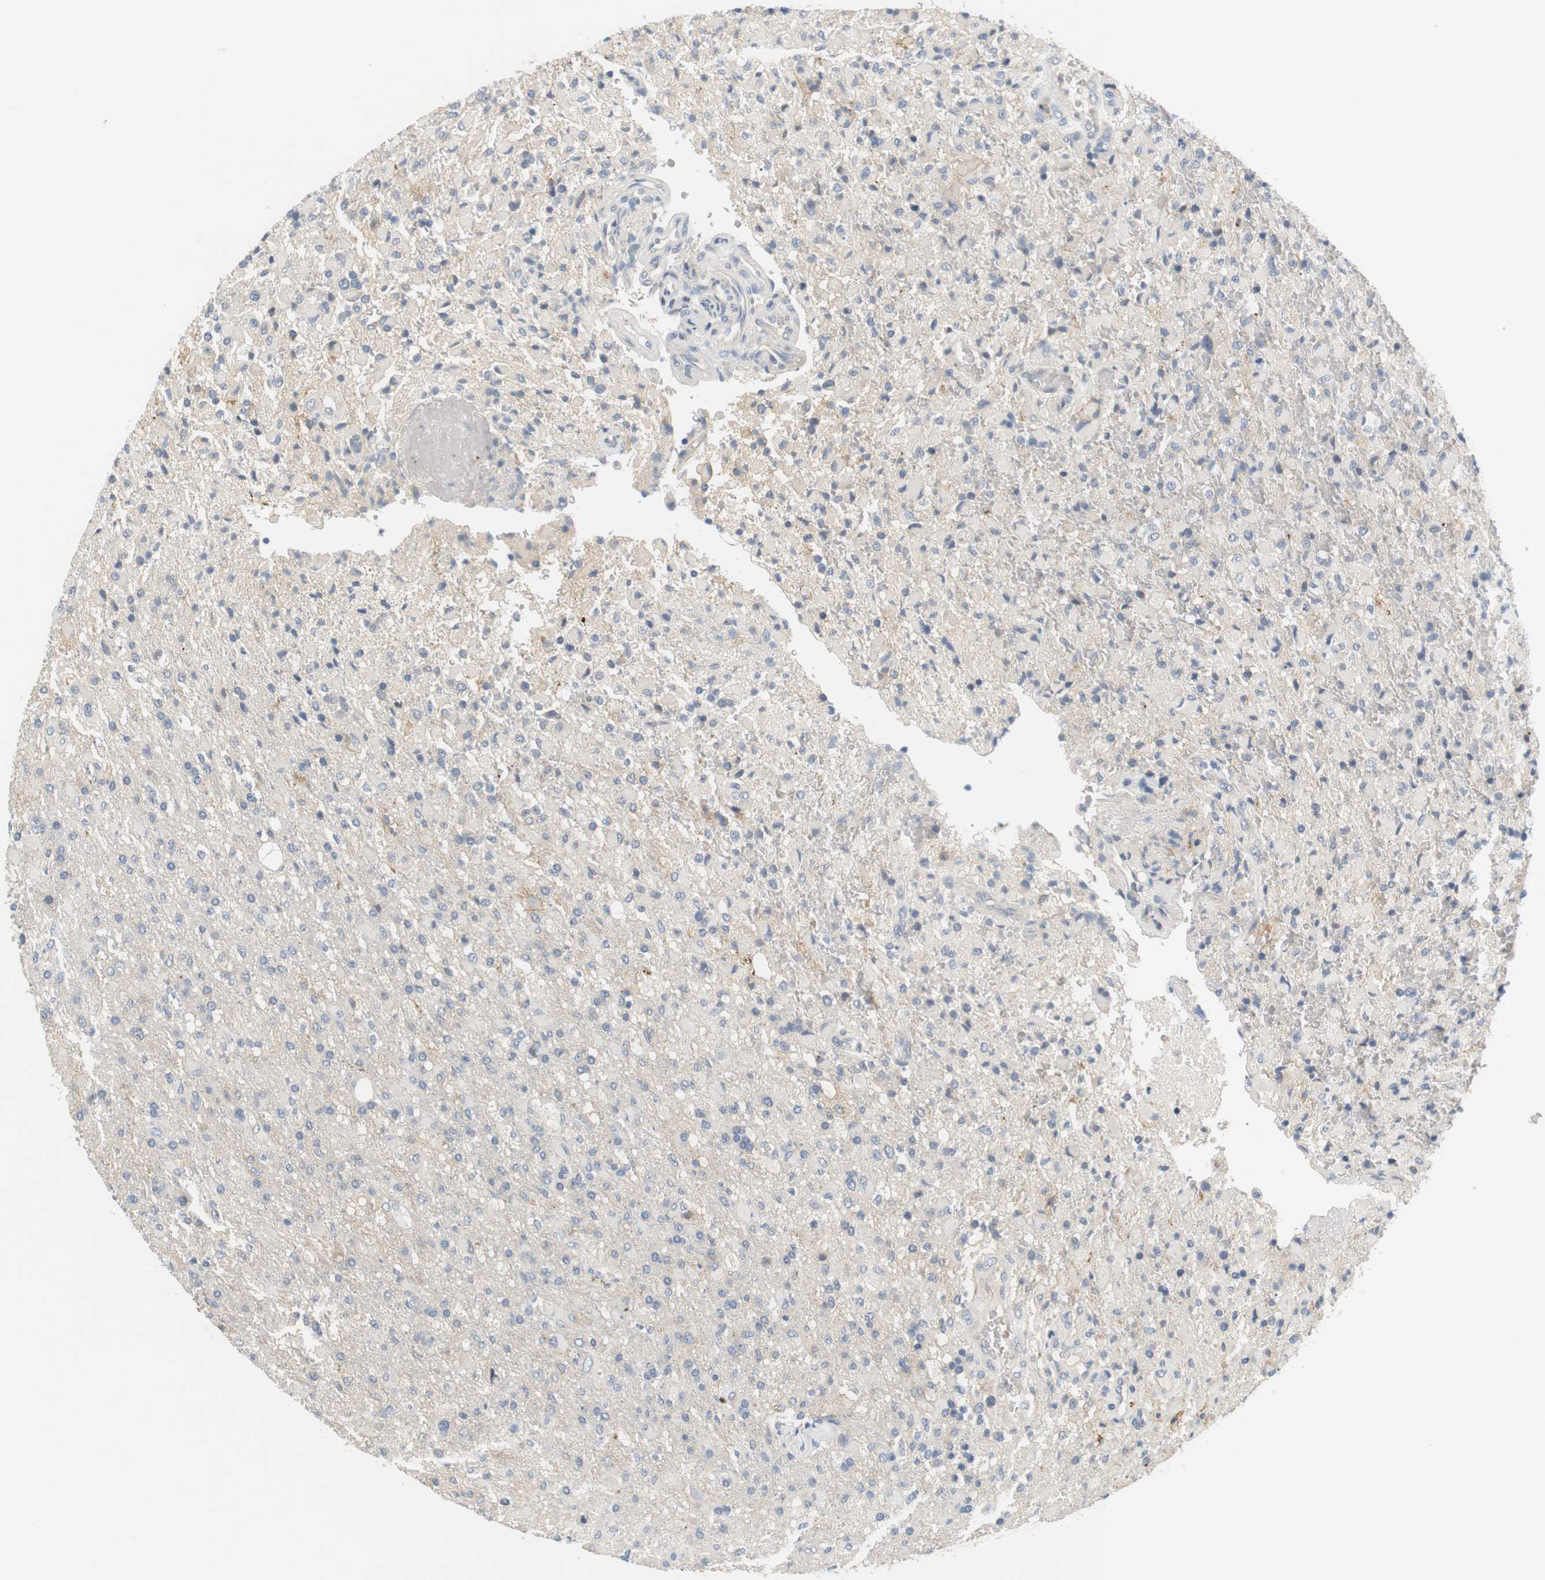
{"staining": {"intensity": "negative", "quantity": "none", "location": "none"}, "tissue": "glioma", "cell_type": "Tumor cells", "image_type": "cancer", "snomed": [{"axis": "morphology", "description": "Glioma, malignant, High grade"}, {"axis": "topography", "description": "Brain"}], "caption": "This is a photomicrograph of IHC staining of glioma, which shows no expression in tumor cells.", "gene": "EVA1C", "patient": {"sex": "male", "age": 71}}